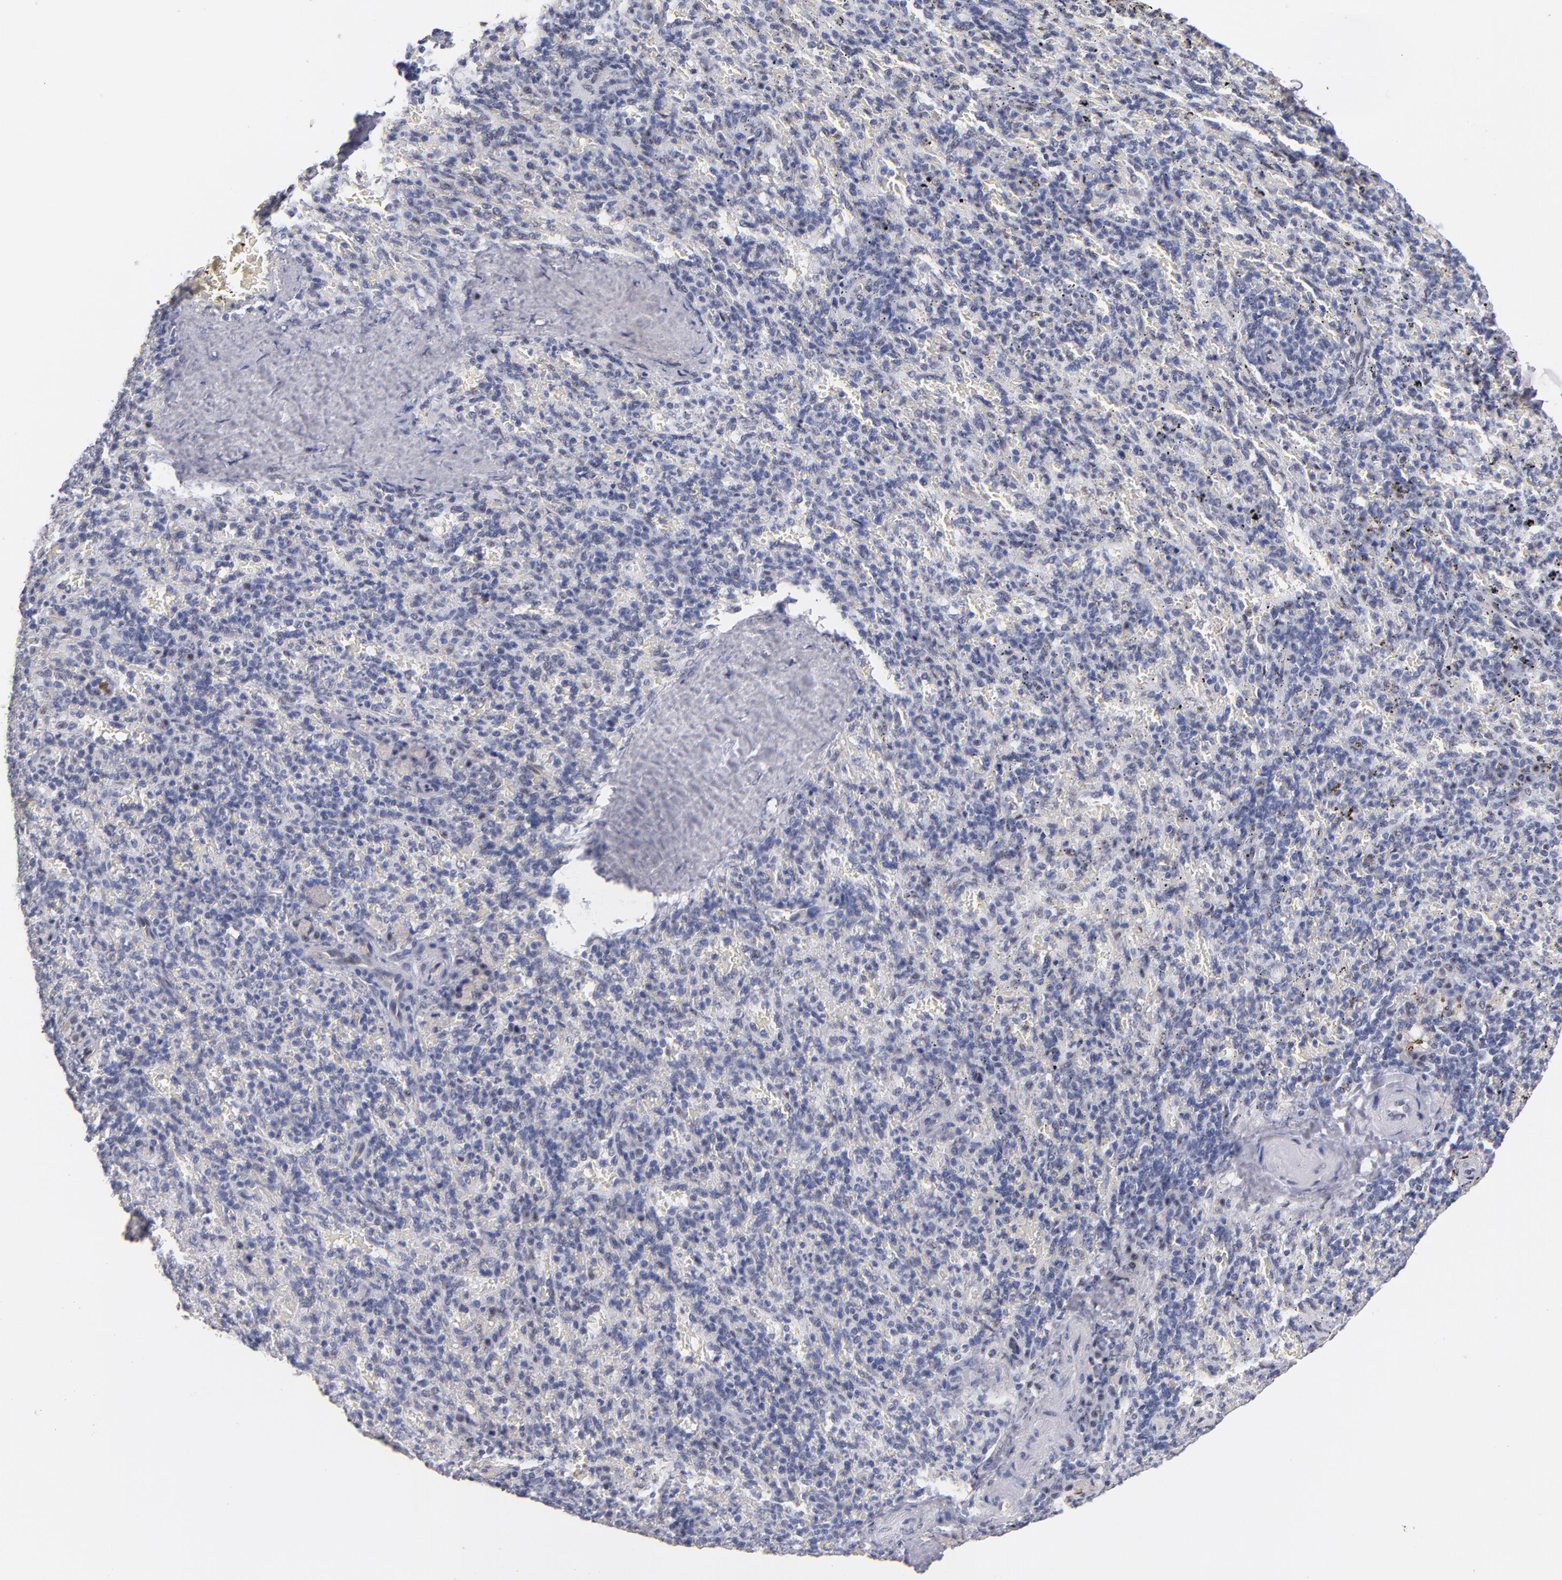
{"staining": {"intensity": "negative", "quantity": "none", "location": "none"}, "tissue": "spleen", "cell_type": "Cells in red pulp", "image_type": "normal", "snomed": [{"axis": "morphology", "description": "Normal tissue, NOS"}, {"axis": "topography", "description": "Spleen"}], "caption": "A micrograph of human spleen is negative for staining in cells in red pulp. (Stains: DAB (3,3'-diaminobenzidine) immunohistochemistry (IHC) with hematoxylin counter stain, Microscopy: brightfield microscopy at high magnification).", "gene": "RAF1", "patient": {"sex": "female", "age": 43}}